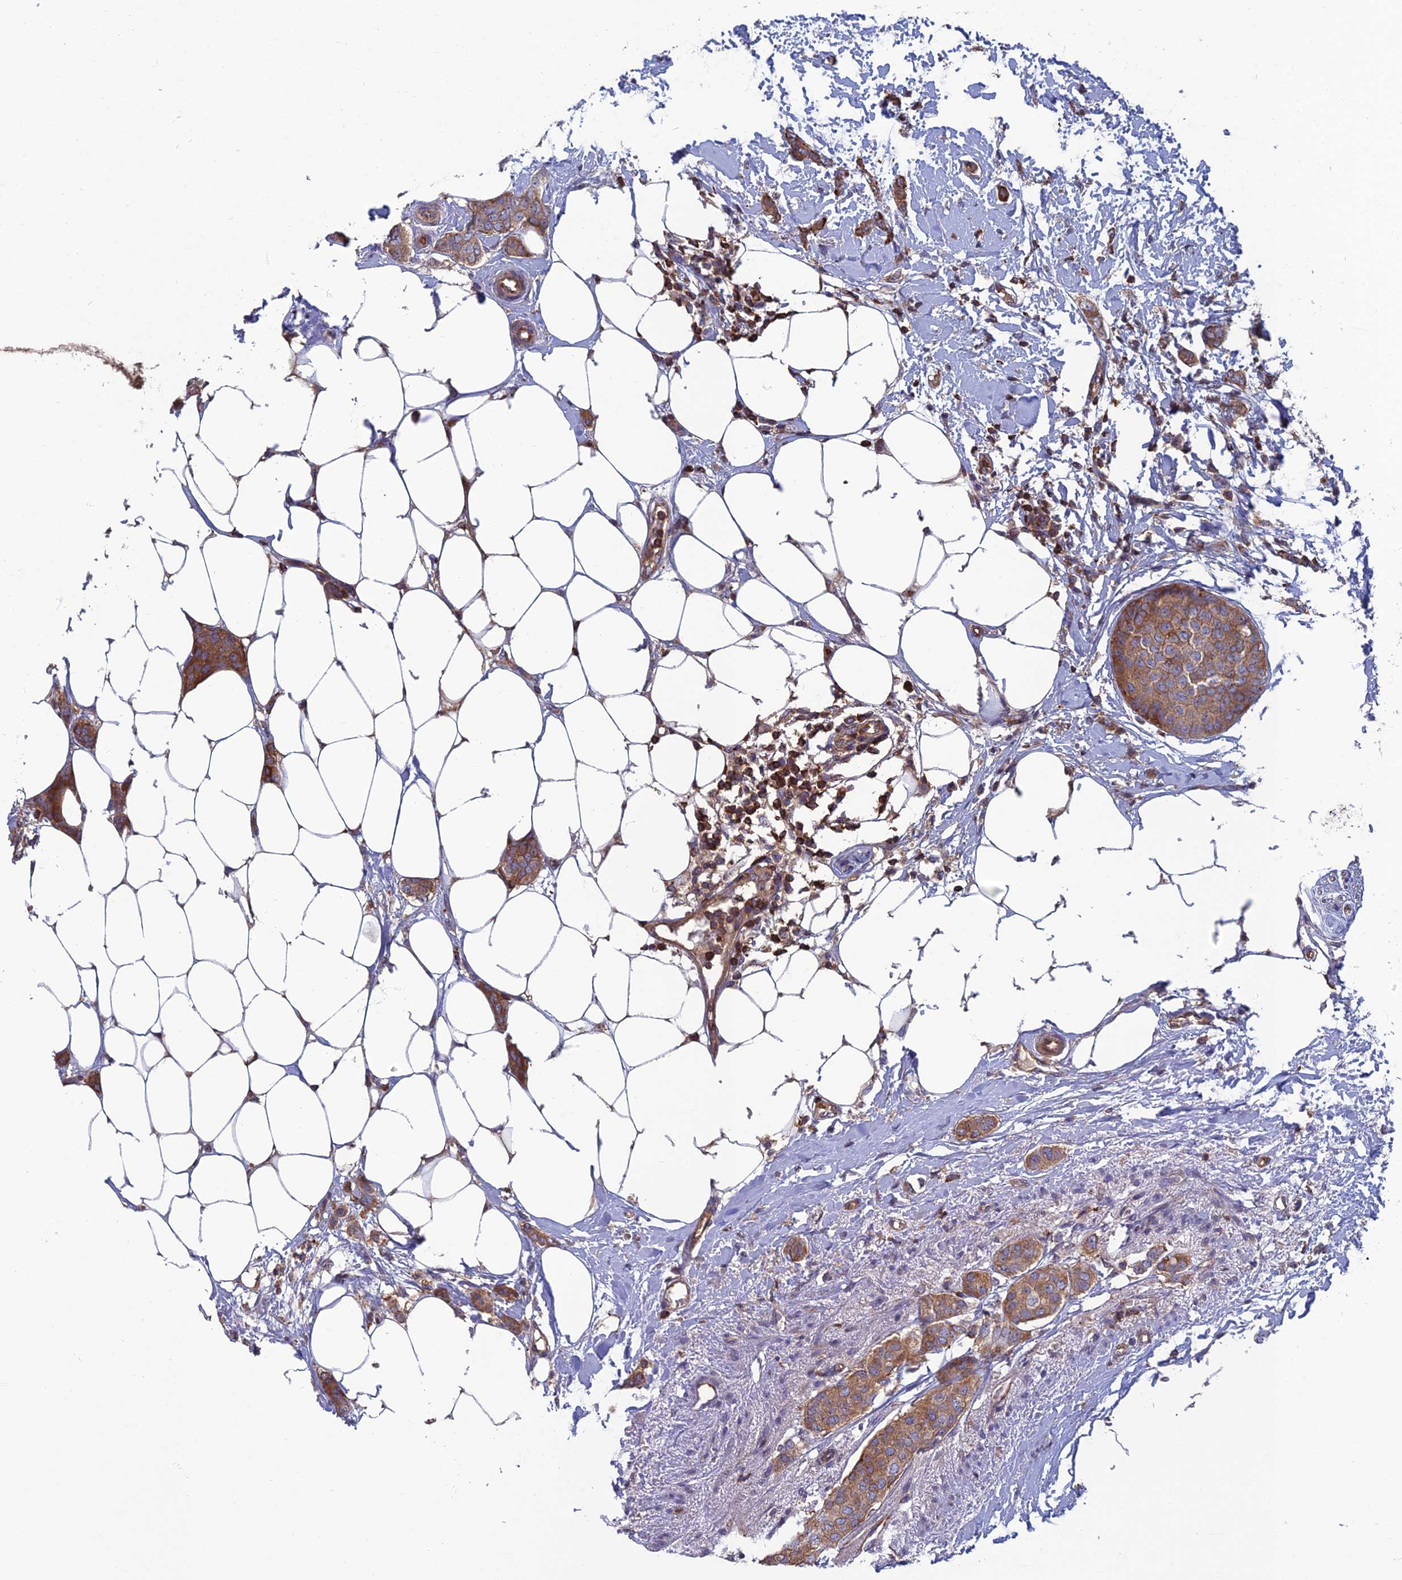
{"staining": {"intensity": "moderate", "quantity": ">75%", "location": "cytoplasmic/membranous"}, "tissue": "breast cancer", "cell_type": "Tumor cells", "image_type": "cancer", "snomed": [{"axis": "morphology", "description": "Duct carcinoma"}, {"axis": "topography", "description": "Breast"}], "caption": "A brown stain shows moderate cytoplasmic/membranous positivity of a protein in breast invasive ductal carcinoma tumor cells.", "gene": "C15orf62", "patient": {"sex": "female", "age": 72}}